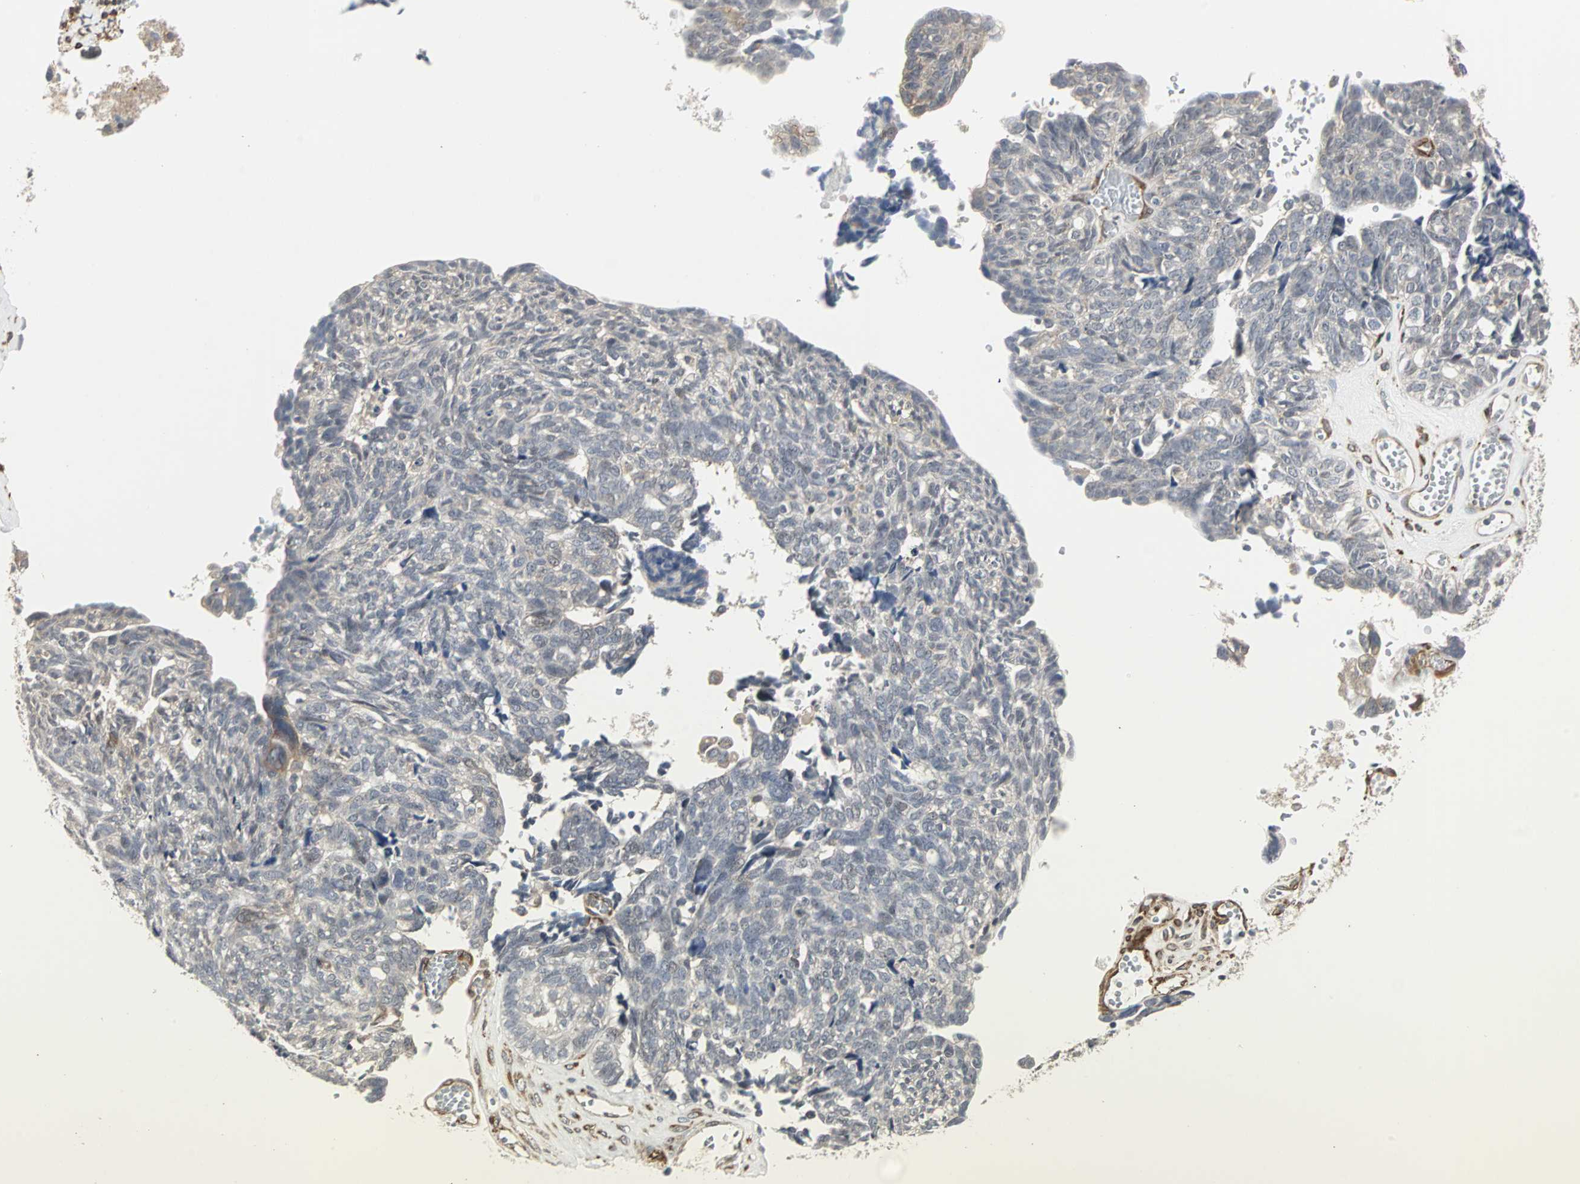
{"staining": {"intensity": "weak", "quantity": "<25%", "location": "cytoplasmic/membranous"}, "tissue": "ovarian cancer", "cell_type": "Tumor cells", "image_type": "cancer", "snomed": [{"axis": "morphology", "description": "Cystadenocarcinoma, serous, NOS"}, {"axis": "topography", "description": "Ovary"}], "caption": "Tumor cells show no significant protein expression in ovarian cancer (serous cystadenocarcinoma).", "gene": "TRPV4", "patient": {"sex": "female", "age": 79}}